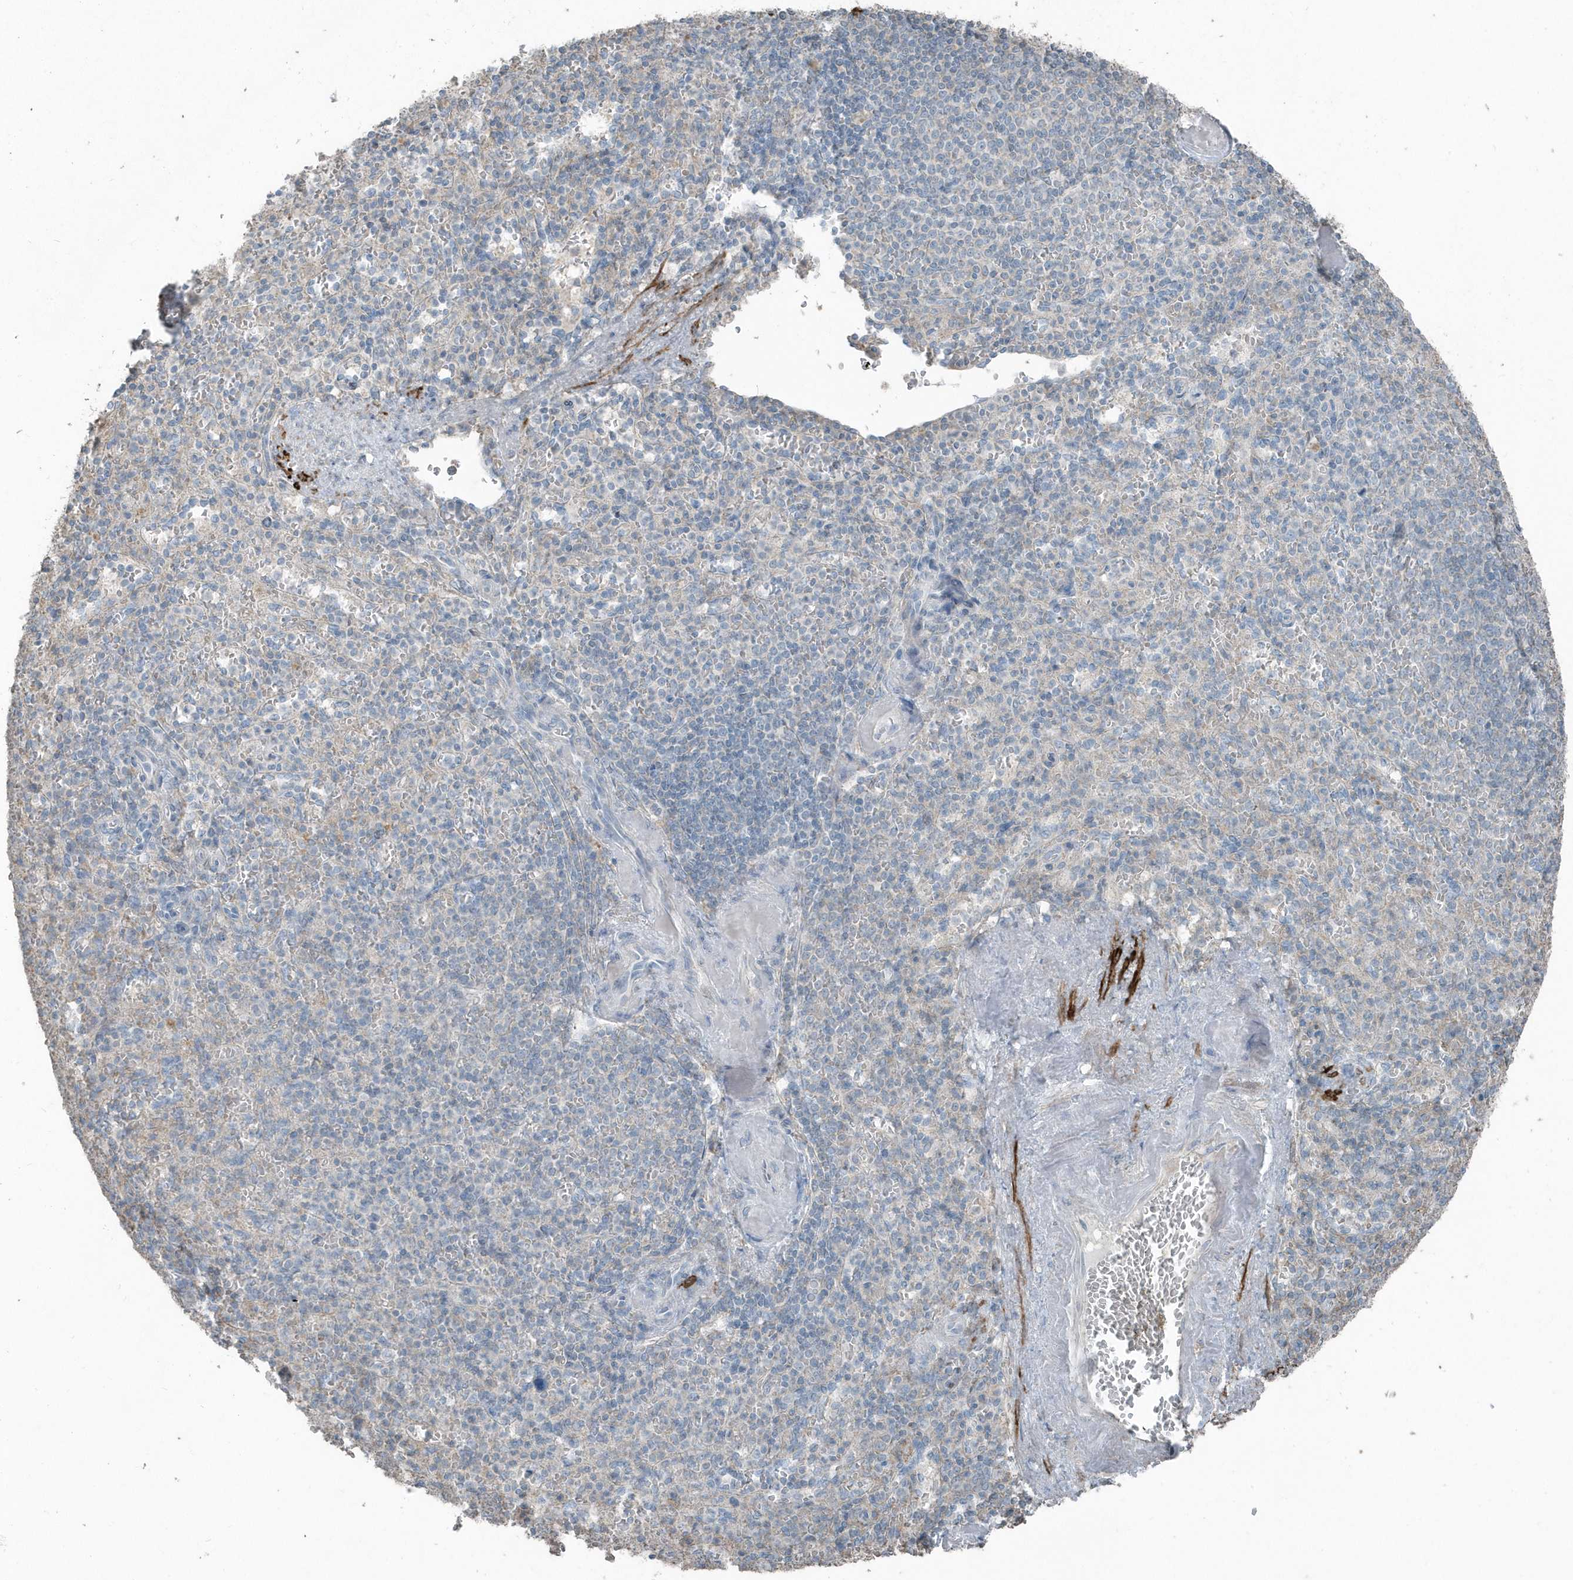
{"staining": {"intensity": "negative", "quantity": "none", "location": "none"}, "tissue": "spleen", "cell_type": "Cells in red pulp", "image_type": "normal", "snomed": [{"axis": "morphology", "description": "Normal tissue, NOS"}, {"axis": "topography", "description": "Spleen"}], "caption": "This is a micrograph of immunohistochemistry staining of normal spleen, which shows no expression in cells in red pulp. (DAB IHC, high magnification).", "gene": "ACTC1", "patient": {"sex": "female", "age": 74}}